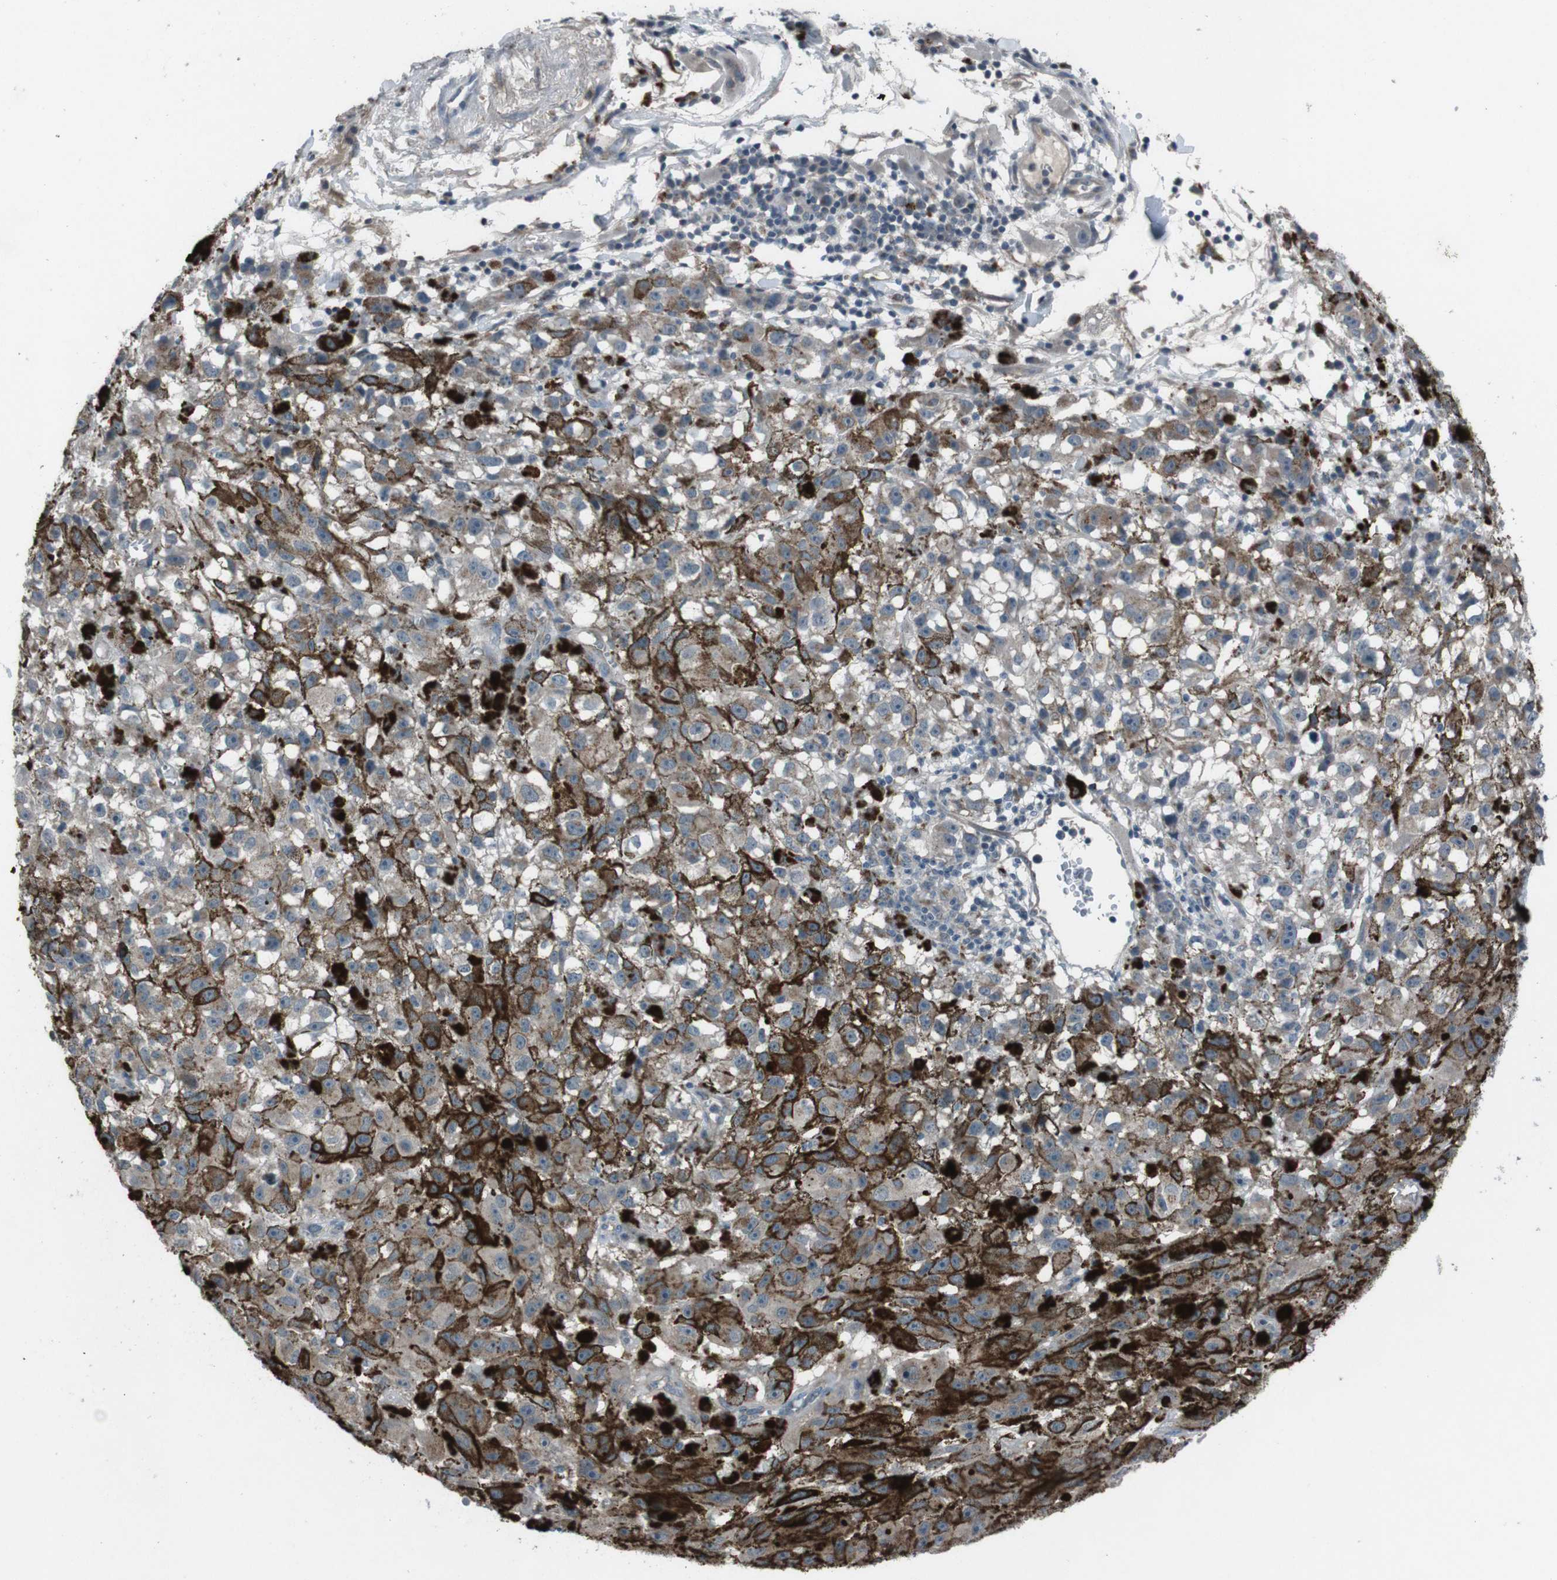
{"staining": {"intensity": "weak", "quantity": ">75%", "location": "cytoplasmic/membranous"}, "tissue": "melanoma", "cell_type": "Tumor cells", "image_type": "cancer", "snomed": [{"axis": "morphology", "description": "Malignant melanoma, NOS"}, {"axis": "topography", "description": "Skin"}], "caption": "Protein expression analysis of malignant melanoma exhibits weak cytoplasmic/membranous positivity in approximately >75% of tumor cells.", "gene": "EFNA5", "patient": {"sex": "female", "age": 104}}